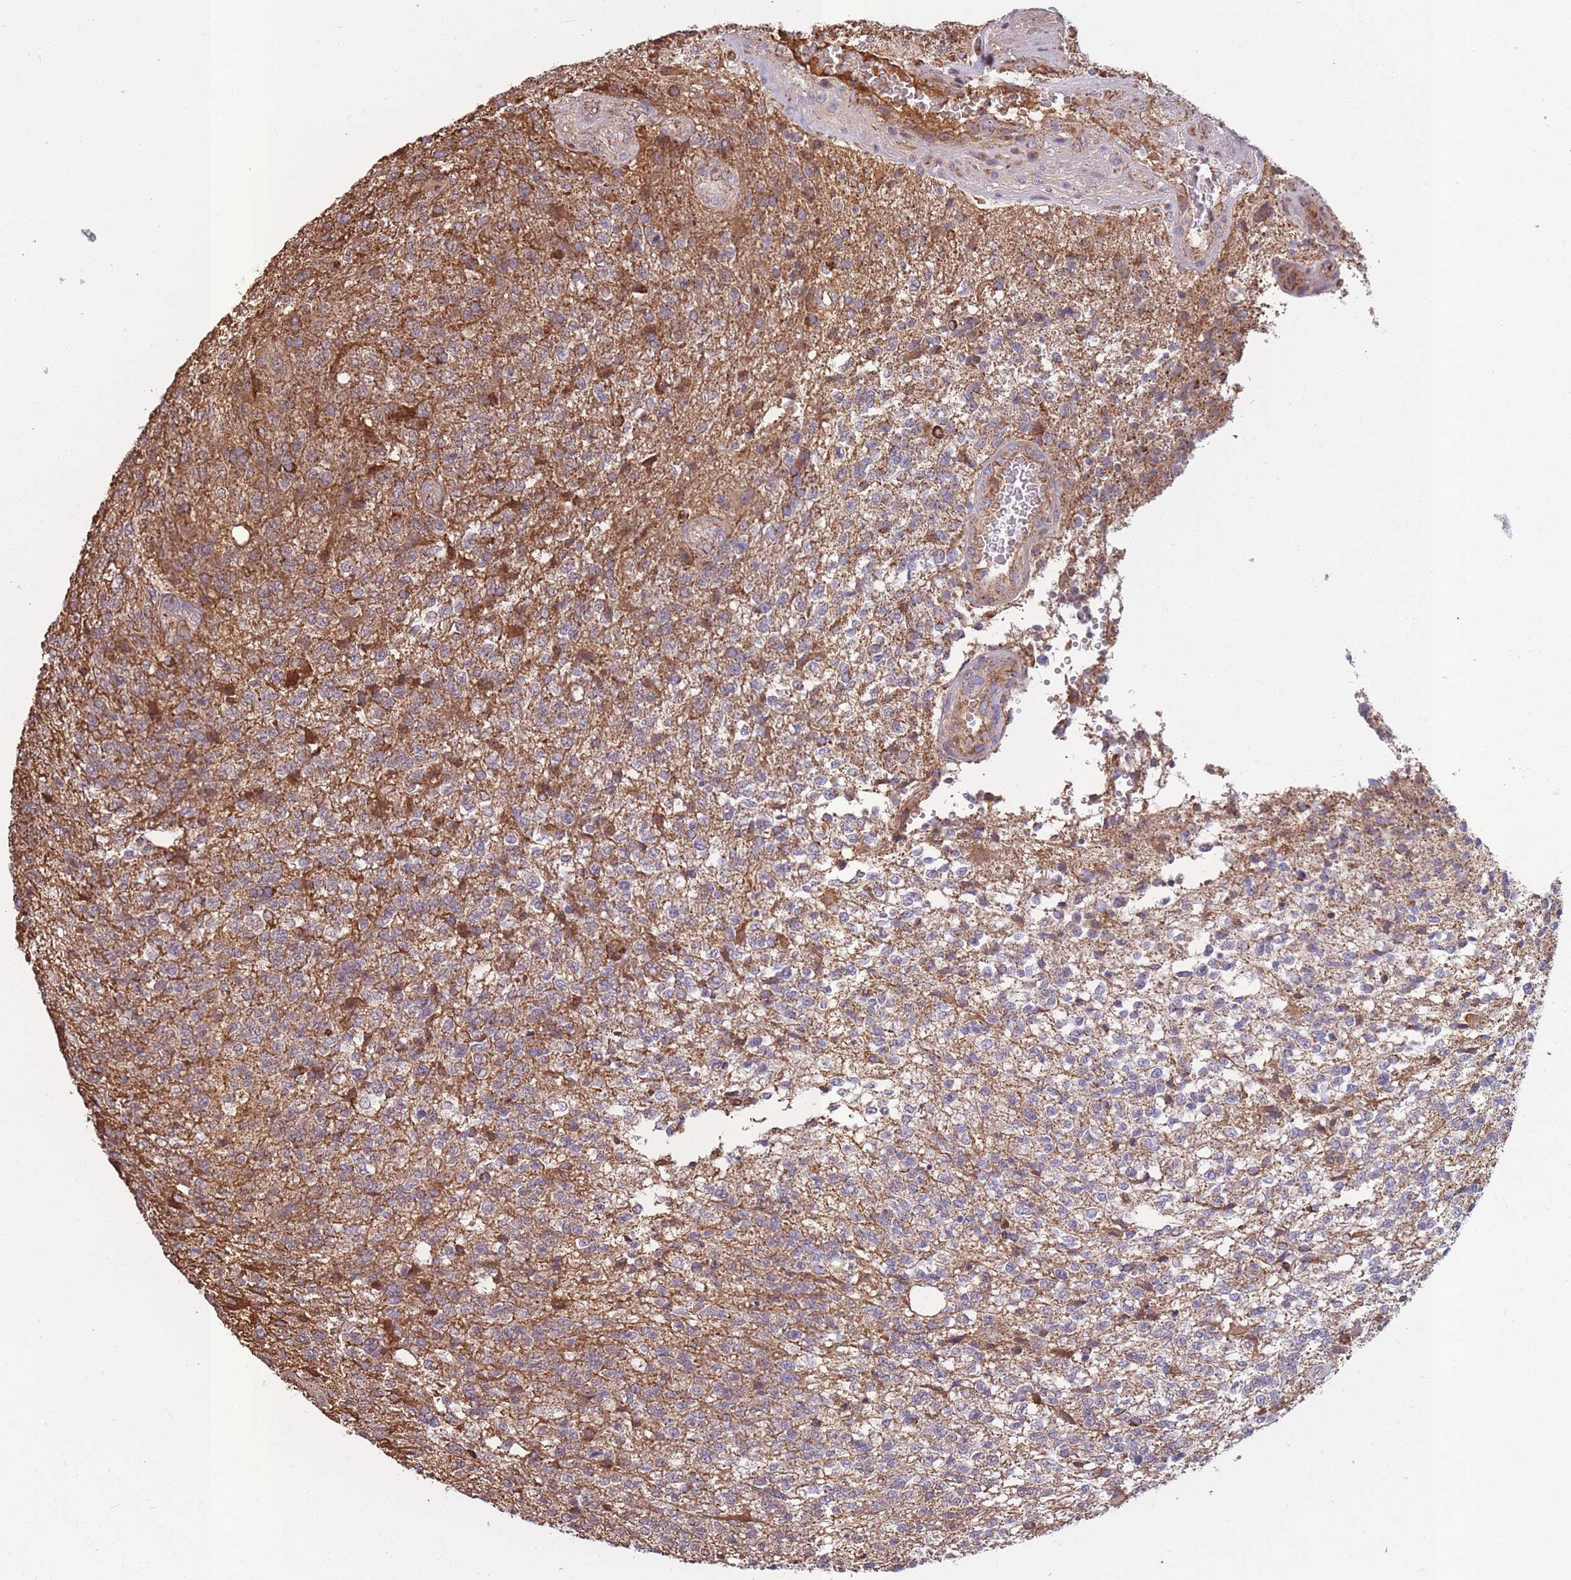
{"staining": {"intensity": "weak", "quantity": "25%-75%", "location": "cytoplasmic/membranous"}, "tissue": "glioma", "cell_type": "Tumor cells", "image_type": "cancer", "snomed": [{"axis": "morphology", "description": "Glioma, malignant, High grade"}, {"axis": "topography", "description": "Brain"}], "caption": "Immunohistochemical staining of human malignant high-grade glioma displays low levels of weak cytoplasmic/membranous protein positivity in approximately 25%-75% of tumor cells.", "gene": "KAT2A", "patient": {"sex": "male", "age": 56}}